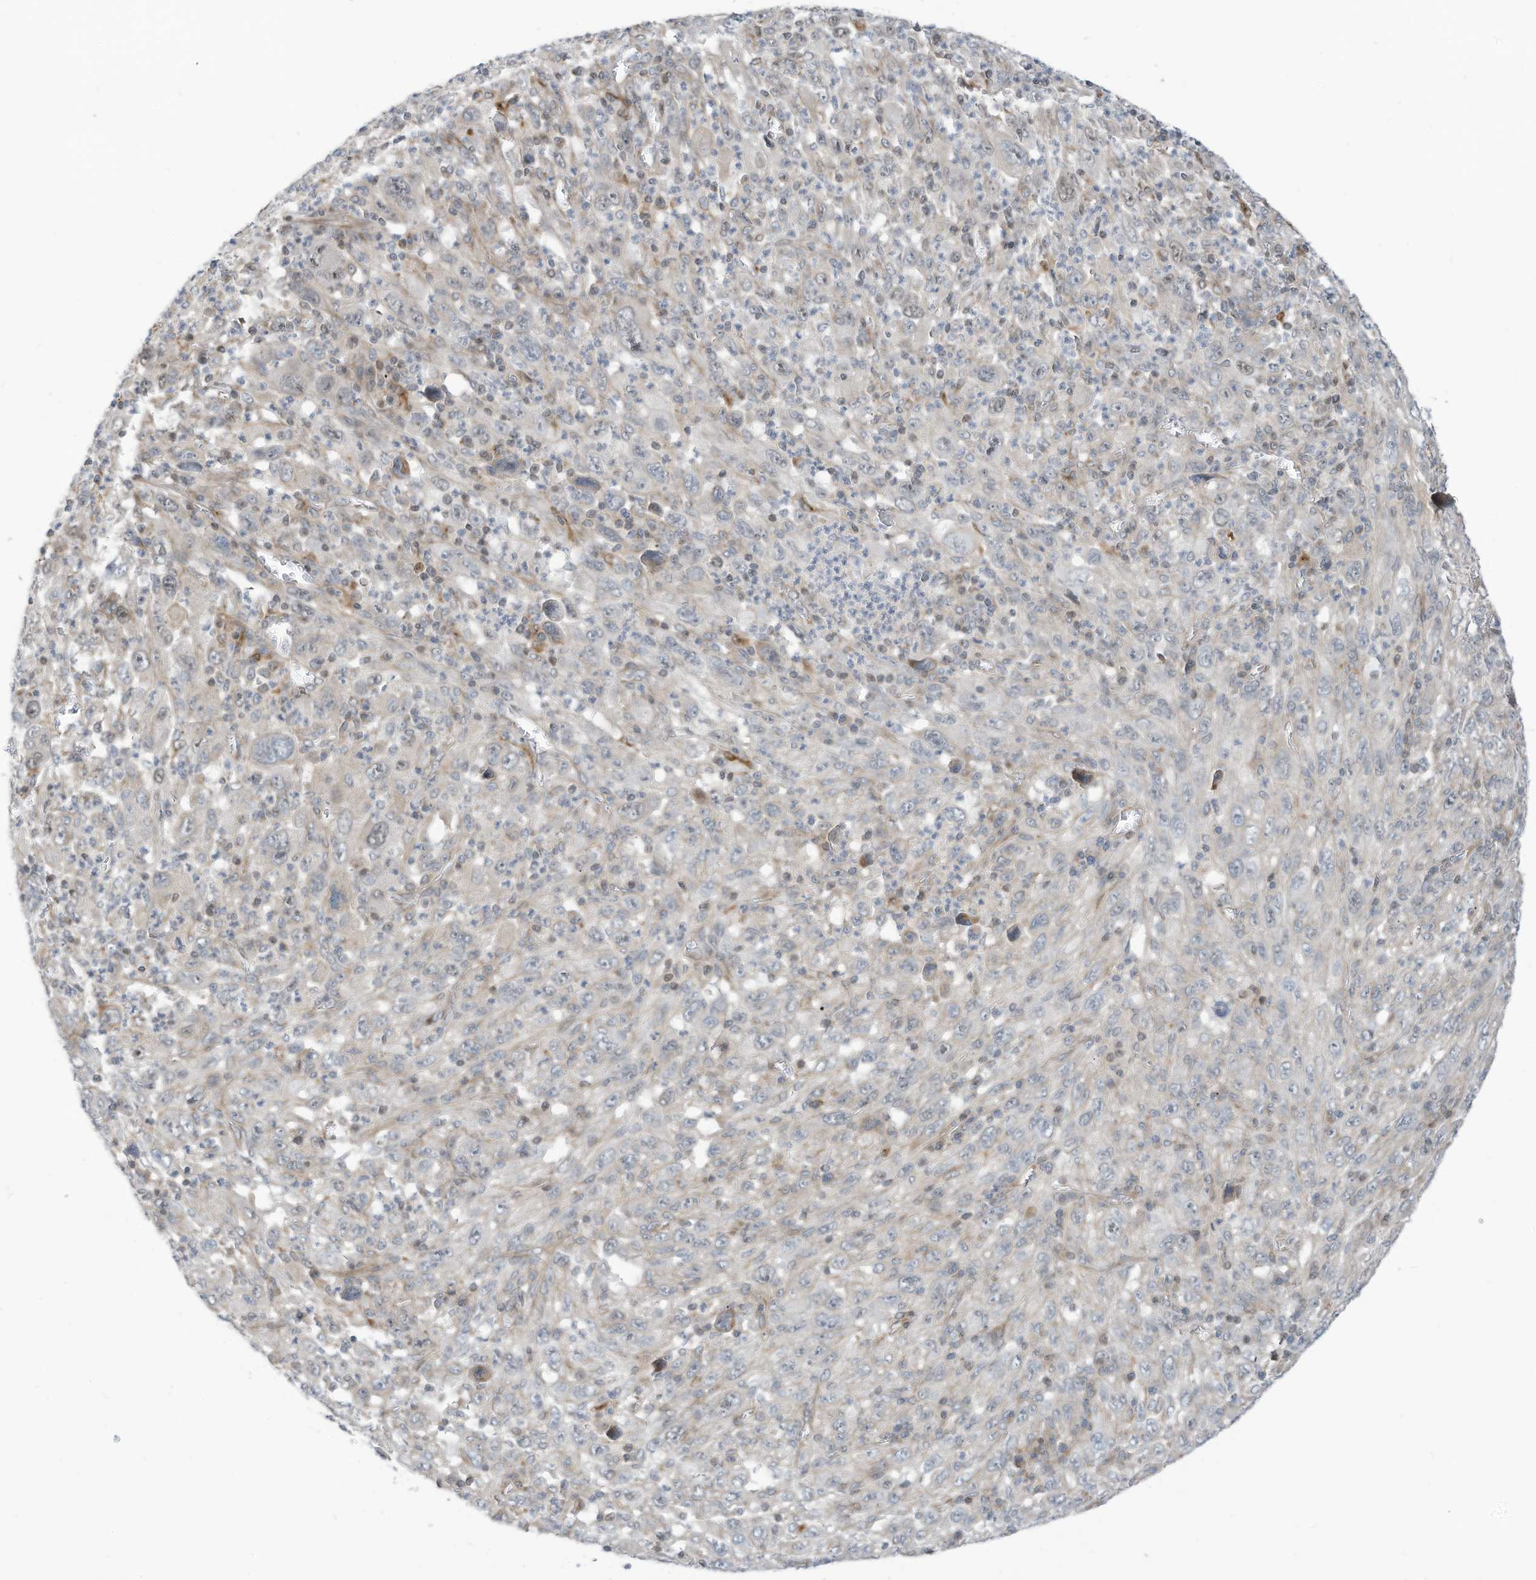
{"staining": {"intensity": "weak", "quantity": "<25%", "location": "cytoplasmic/membranous"}, "tissue": "melanoma", "cell_type": "Tumor cells", "image_type": "cancer", "snomed": [{"axis": "morphology", "description": "Malignant melanoma, Metastatic site"}, {"axis": "topography", "description": "Skin"}], "caption": "Tumor cells are negative for brown protein staining in malignant melanoma (metastatic site).", "gene": "GPATCH3", "patient": {"sex": "female", "age": 56}}